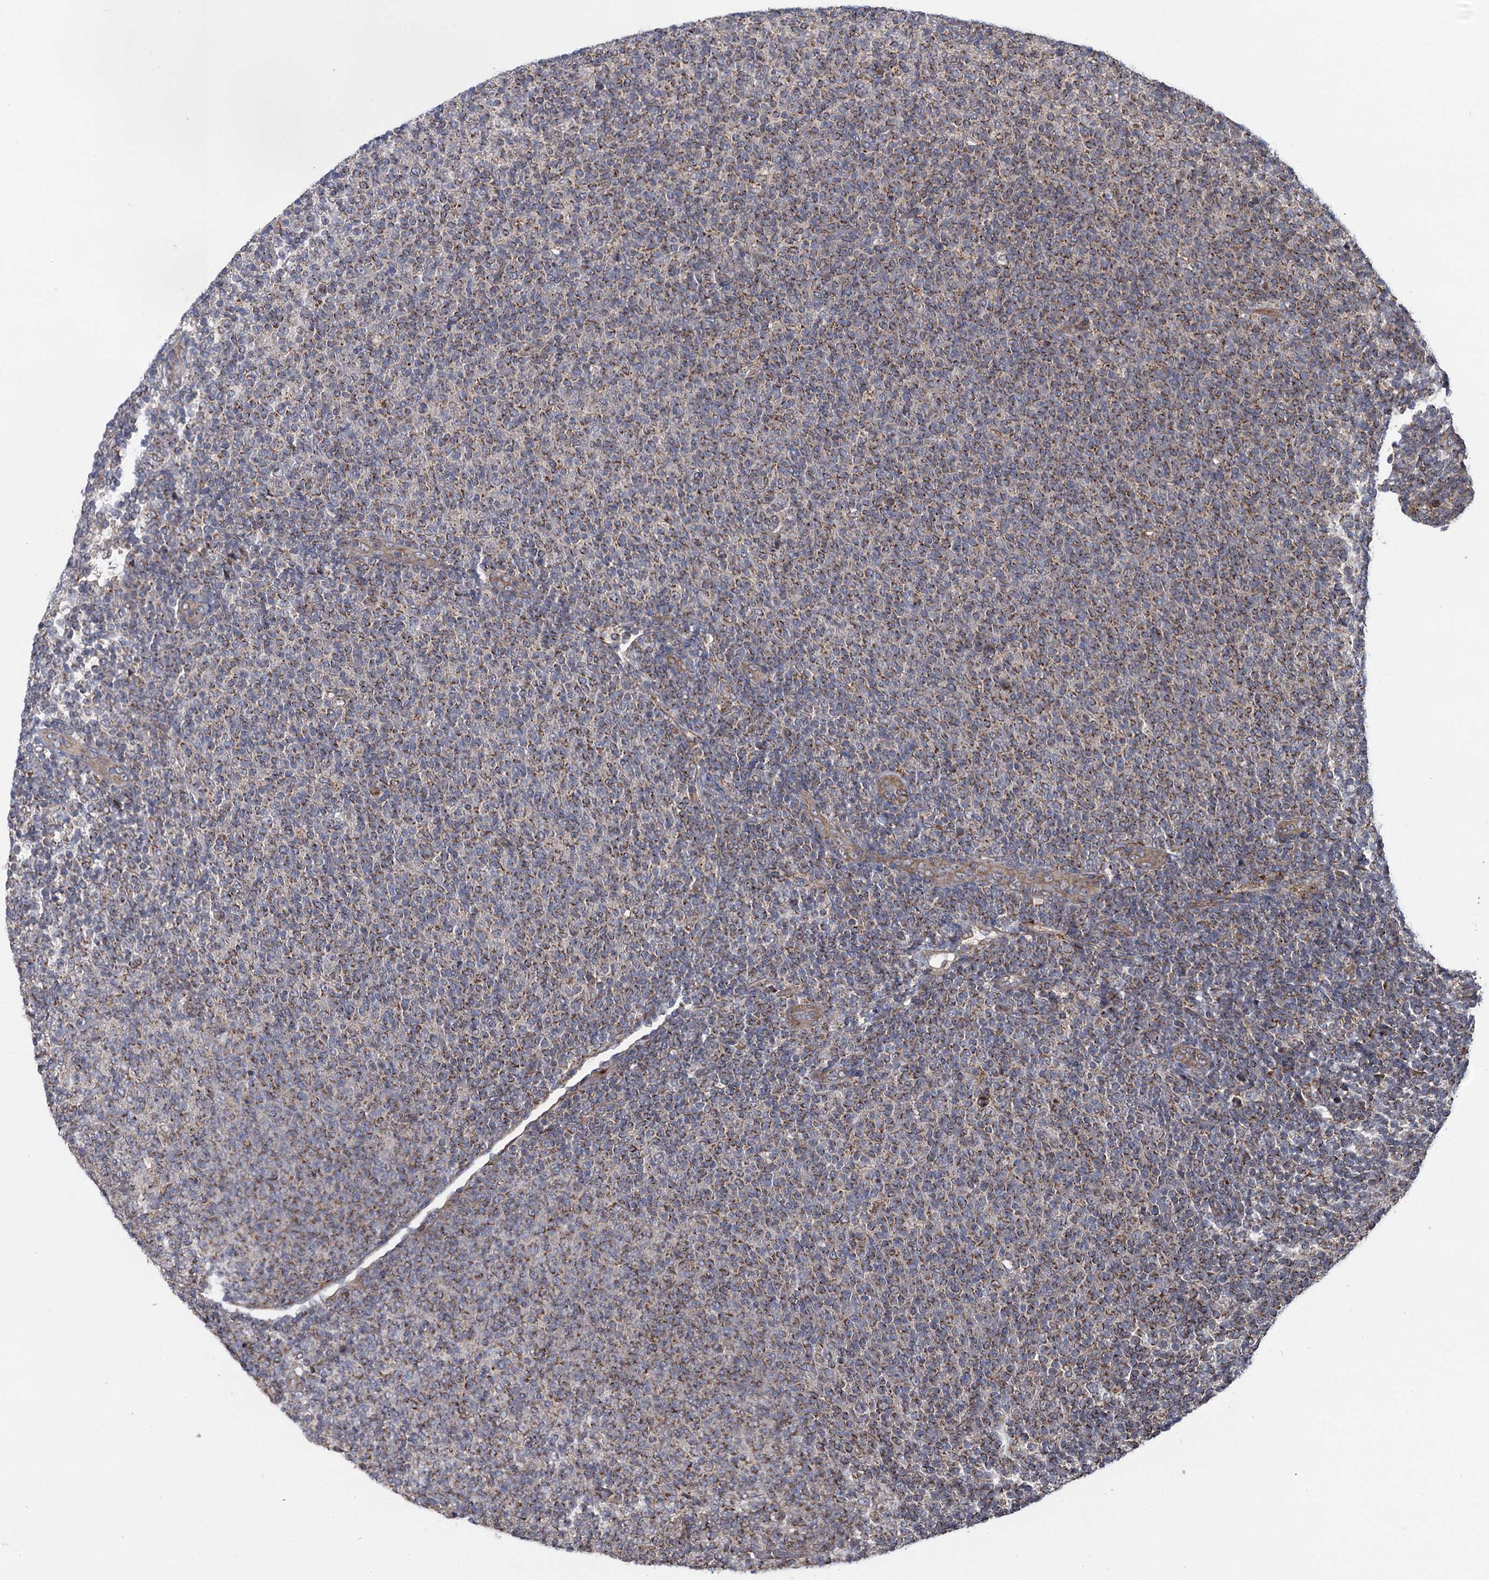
{"staining": {"intensity": "moderate", "quantity": ">75%", "location": "cytoplasmic/membranous"}, "tissue": "lymphoma", "cell_type": "Tumor cells", "image_type": "cancer", "snomed": [{"axis": "morphology", "description": "Malignant lymphoma, non-Hodgkin's type, Low grade"}, {"axis": "topography", "description": "Lymph node"}], "caption": "There is medium levels of moderate cytoplasmic/membranous staining in tumor cells of lymphoma, as demonstrated by immunohistochemical staining (brown color).", "gene": "HAUS1", "patient": {"sex": "male", "age": 66}}